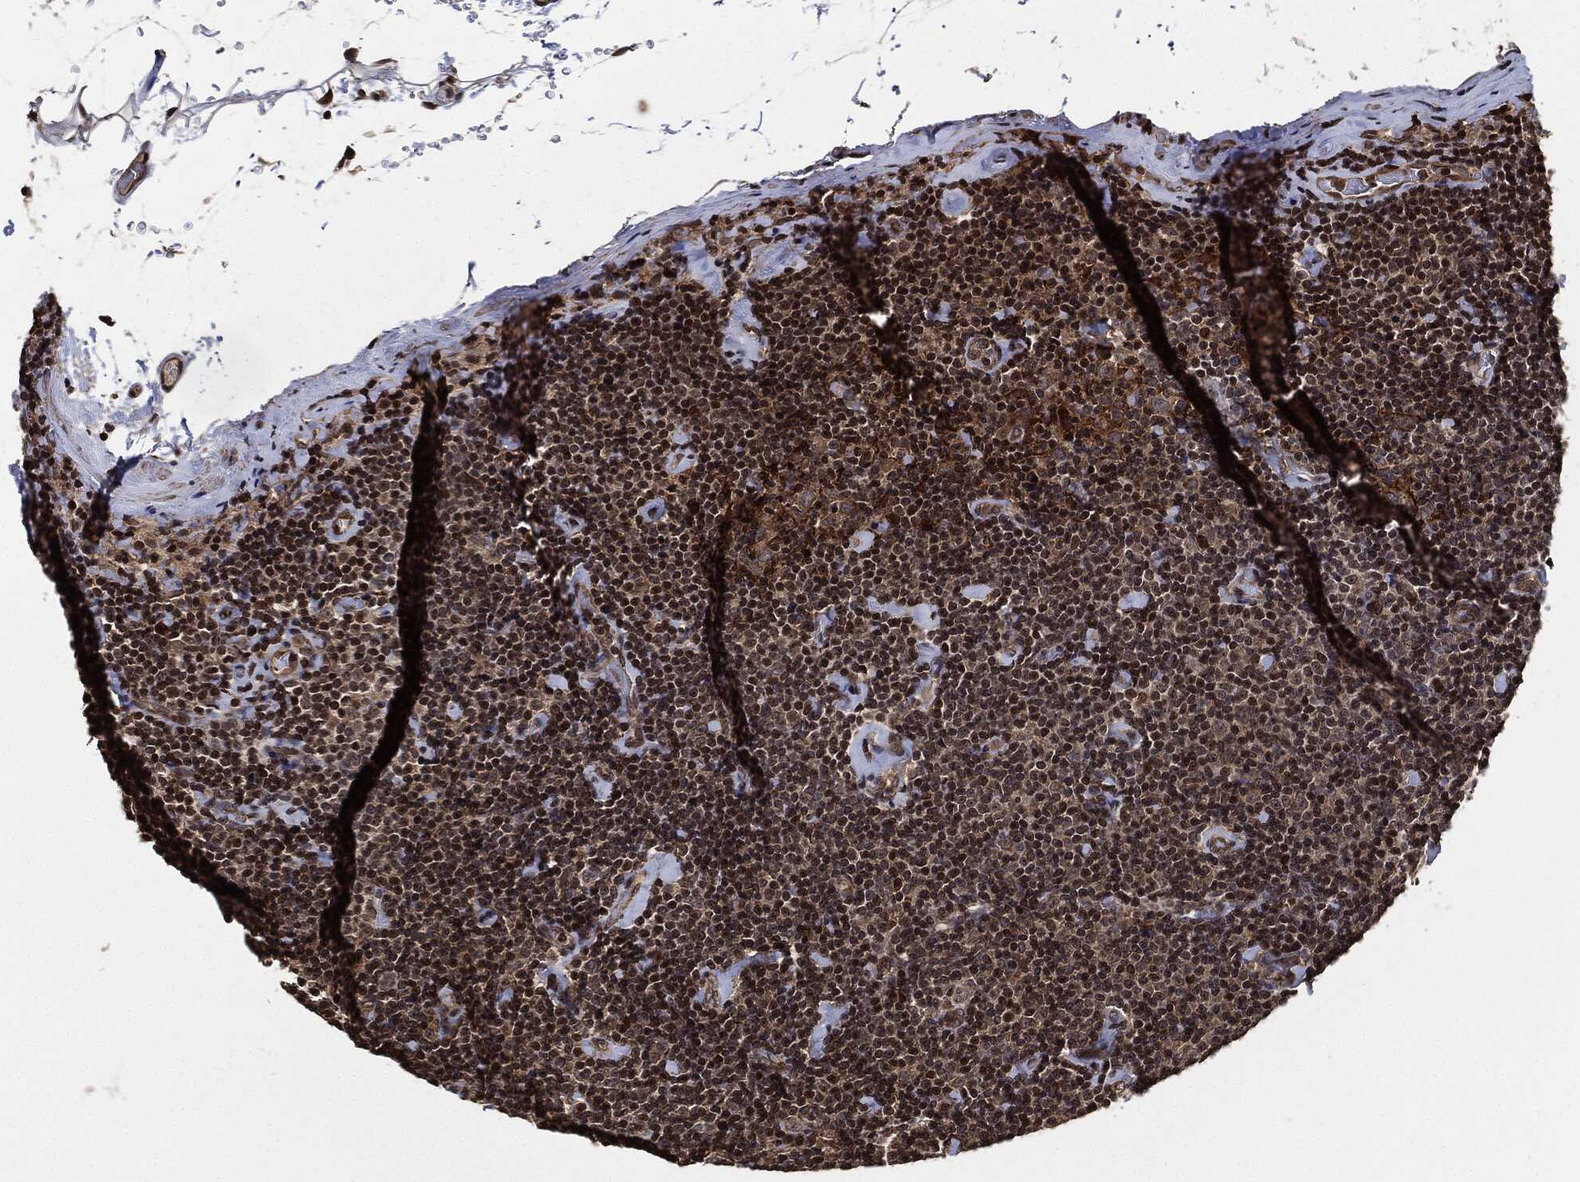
{"staining": {"intensity": "moderate", "quantity": ">75%", "location": "nuclear"}, "tissue": "lymphoma", "cell_type": "Tumor cells", "image_type": "cancer", "snomed": [{"axis": "morphology", "description": "Malignant lymphoma, non-Hodgkin's type, Low grade"}, {"axis": "topography", "description": "Lymph node"}], "caption": "This is an image of IHC staining of lymphoma, which shows moderate expression in the nuclear of tumor cells.", "gene": "PDK1", "patient": {"sex": "male", "age": 81}}